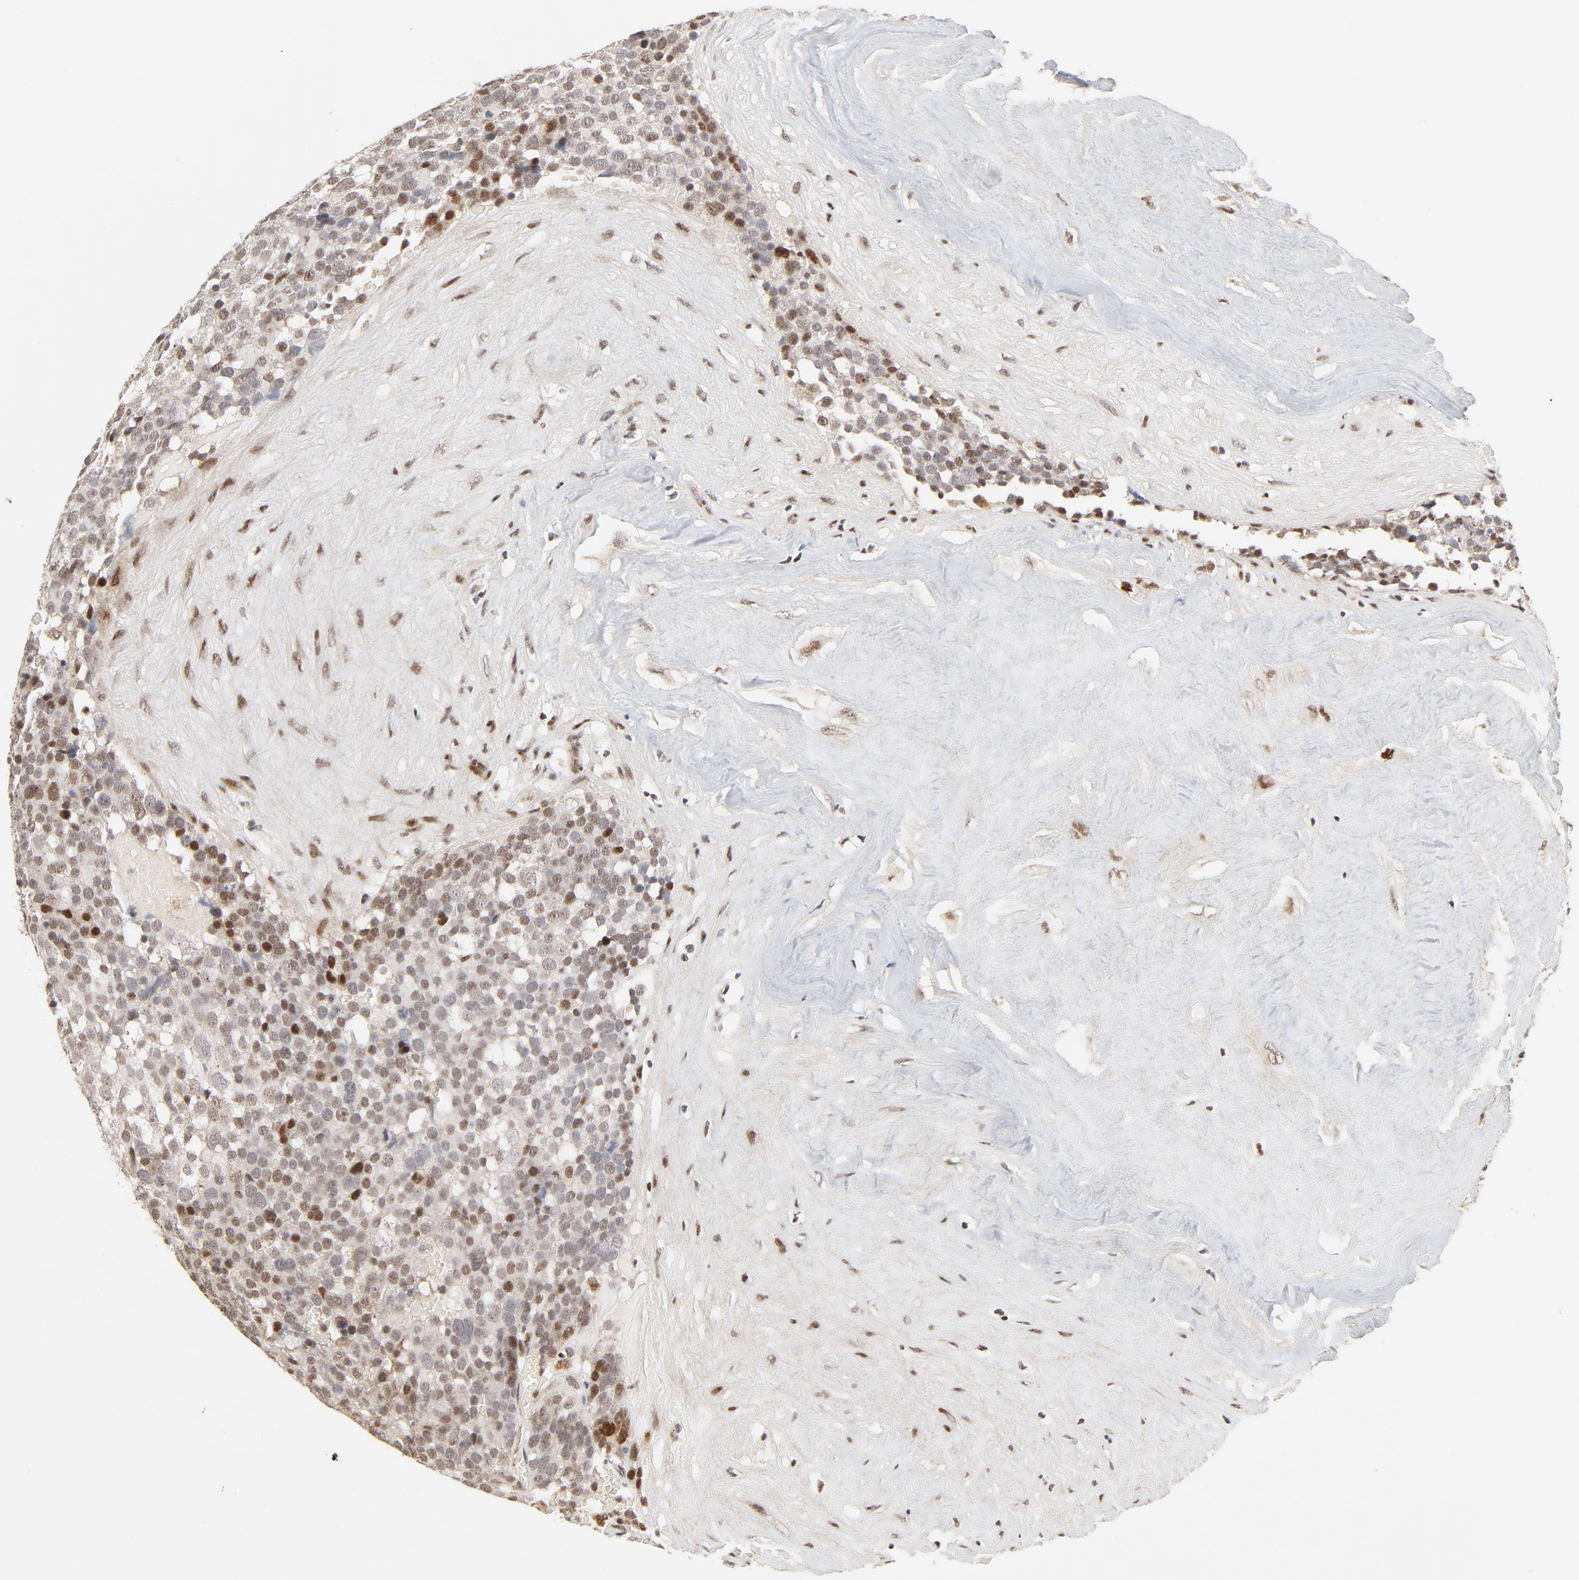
{"staining": {"intensity": "moderate", "quantity": "25%-75%", "location": "nuclear"}, "tissue": "testis cancer", "cell_type": "Tumor cells", "image_type": "cancer", "snomed": [{"axis": "morphology", "description": "Seminoma, NOS"}, {"axis": "topography", "description": "Testis"}], "caption": "A micrograph of seminoma (testis) stained for a protein reveals moderate nuclear brown staining in tumor cells.", "gene": "GTF2I", "patient": {"sex": "male", "age": 71}}